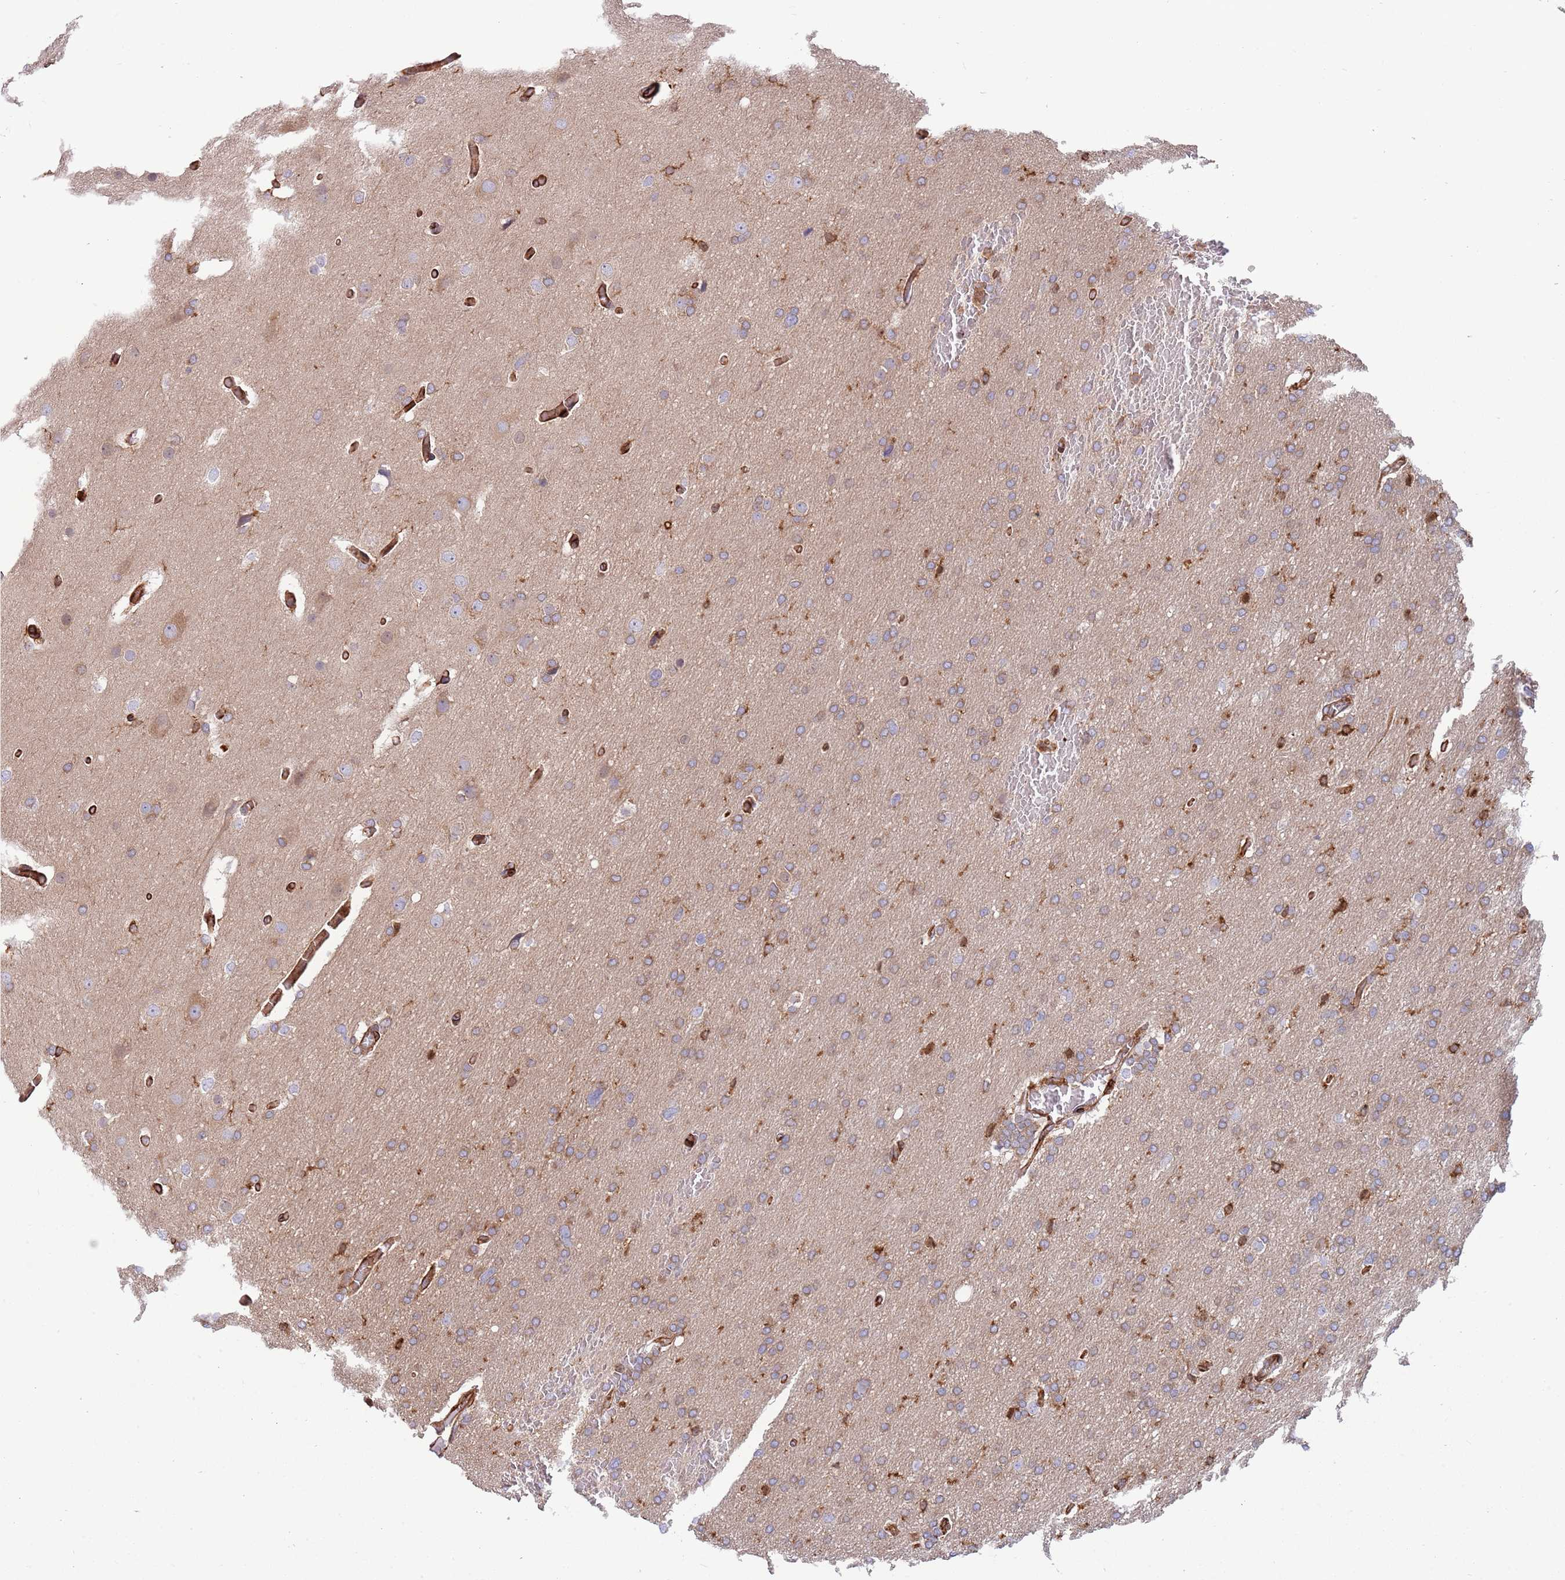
{"staining": {"intensity": "negative", "quantity": "none", "location": "none"}, "tissue": "glioma", "cell_type": "Tumor cells", "image_type": "cancer", "snomed": [{"axis": "morphology", "description": "Glioma, malignant, High grade"}, {"axis": "topography", "description": "Cerebral cortex"}], "caption": "Immunohistochemistry micrograph of glioma stained for a protein (brown), which displays no positivity in tumor cells.", "gene": "KBTBD7", "patient": {"sex": "female", "age": 36}}